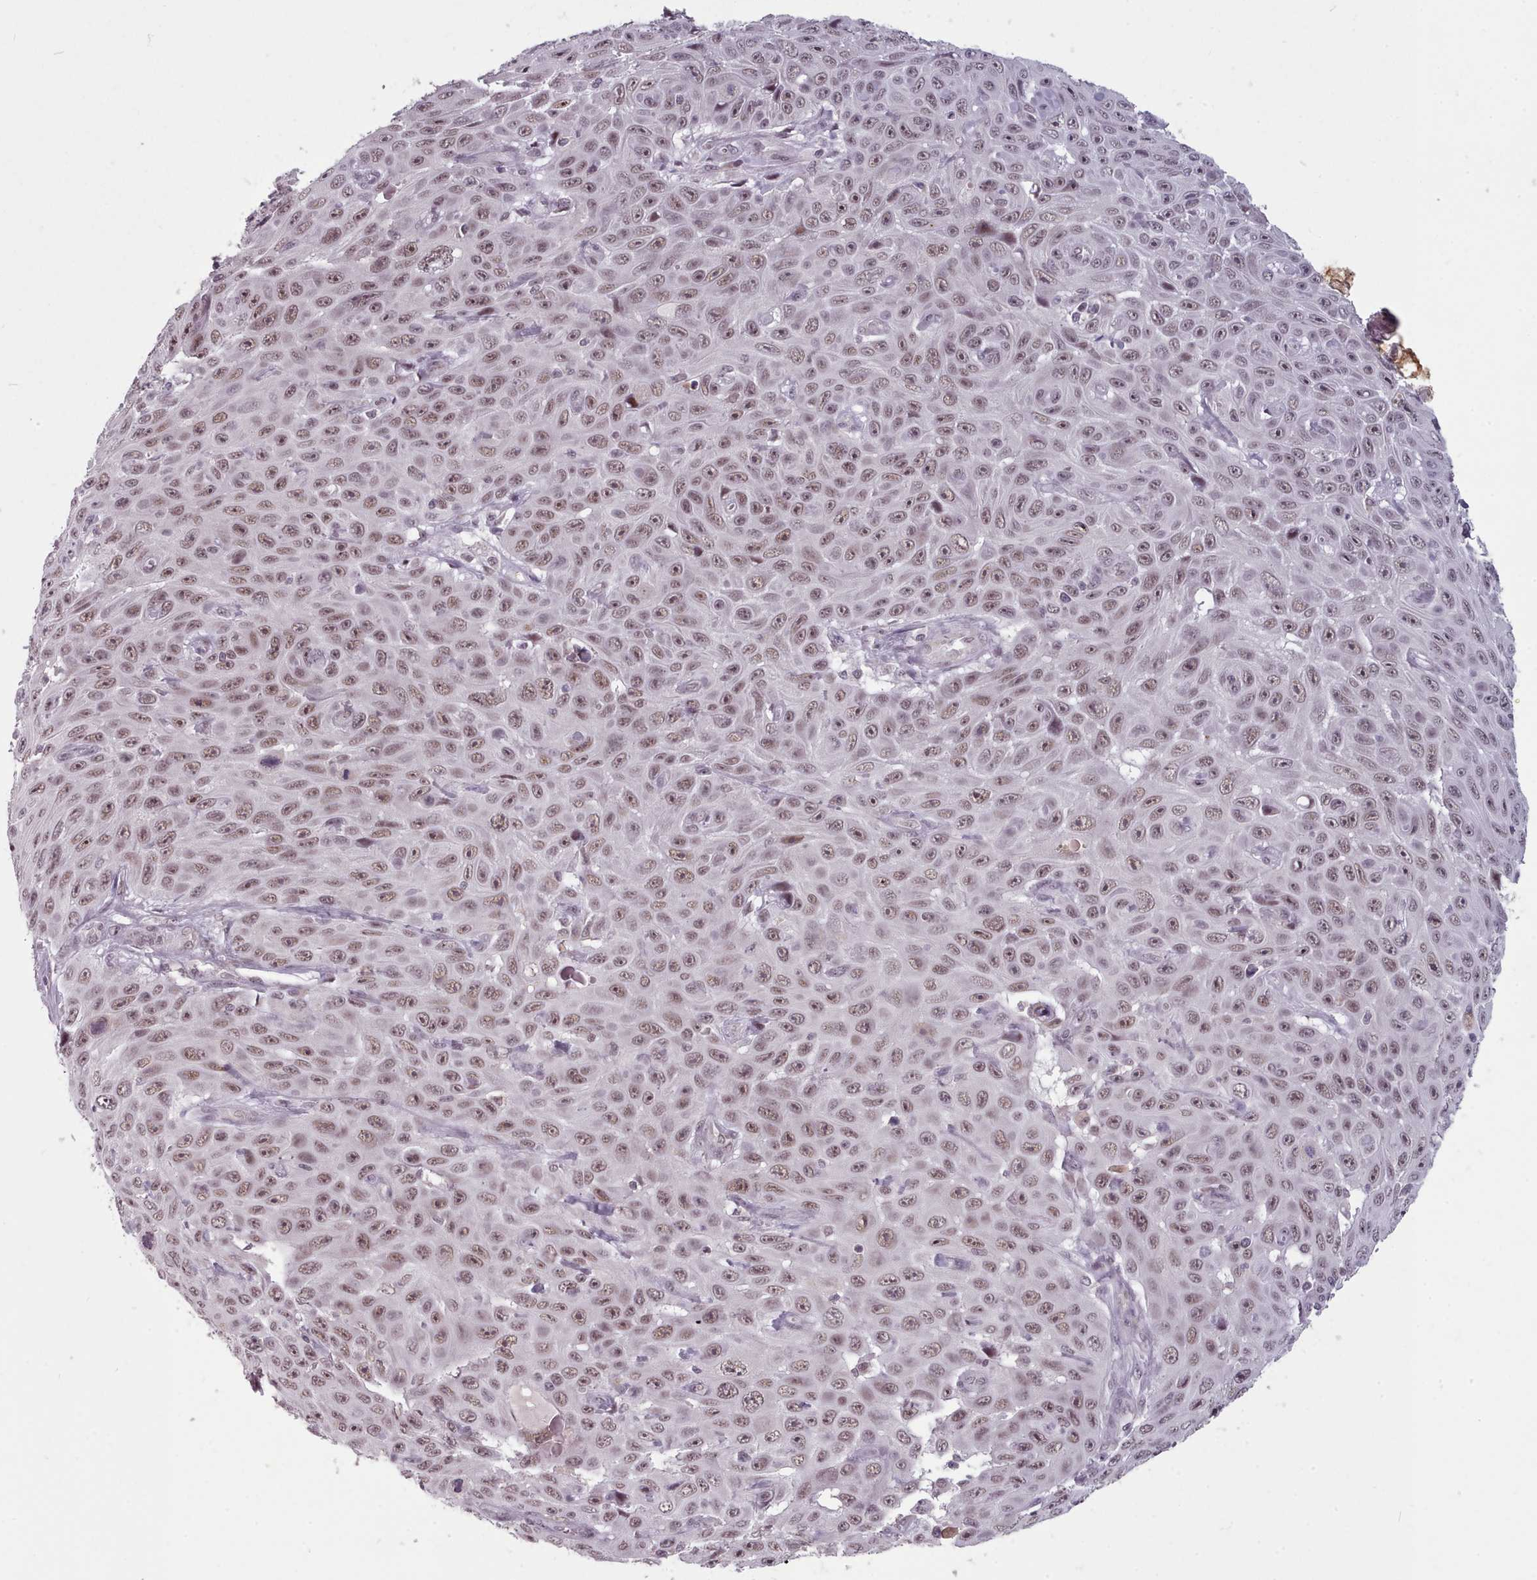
{"staining": {"intensity": "moderate", "quantity": ">75%", "location": "nuclear"}, "tissue": "skin cancer", "cell_type": "Tumor cells", "image_type": "cancer", "snomed": [{"axis": "morphology", "description": "Squamous cell carcinoma, NOS"}, {"axis": "topography", "description": "Skin"}], "caption": "The histopathology image shows a brown stain indicating the presence of a protein in the nuclear of tumor cells in squamous cell carcinoma (skin).", "gene": "SRSF9", "patient": {"sex": "male", "age": 82}}